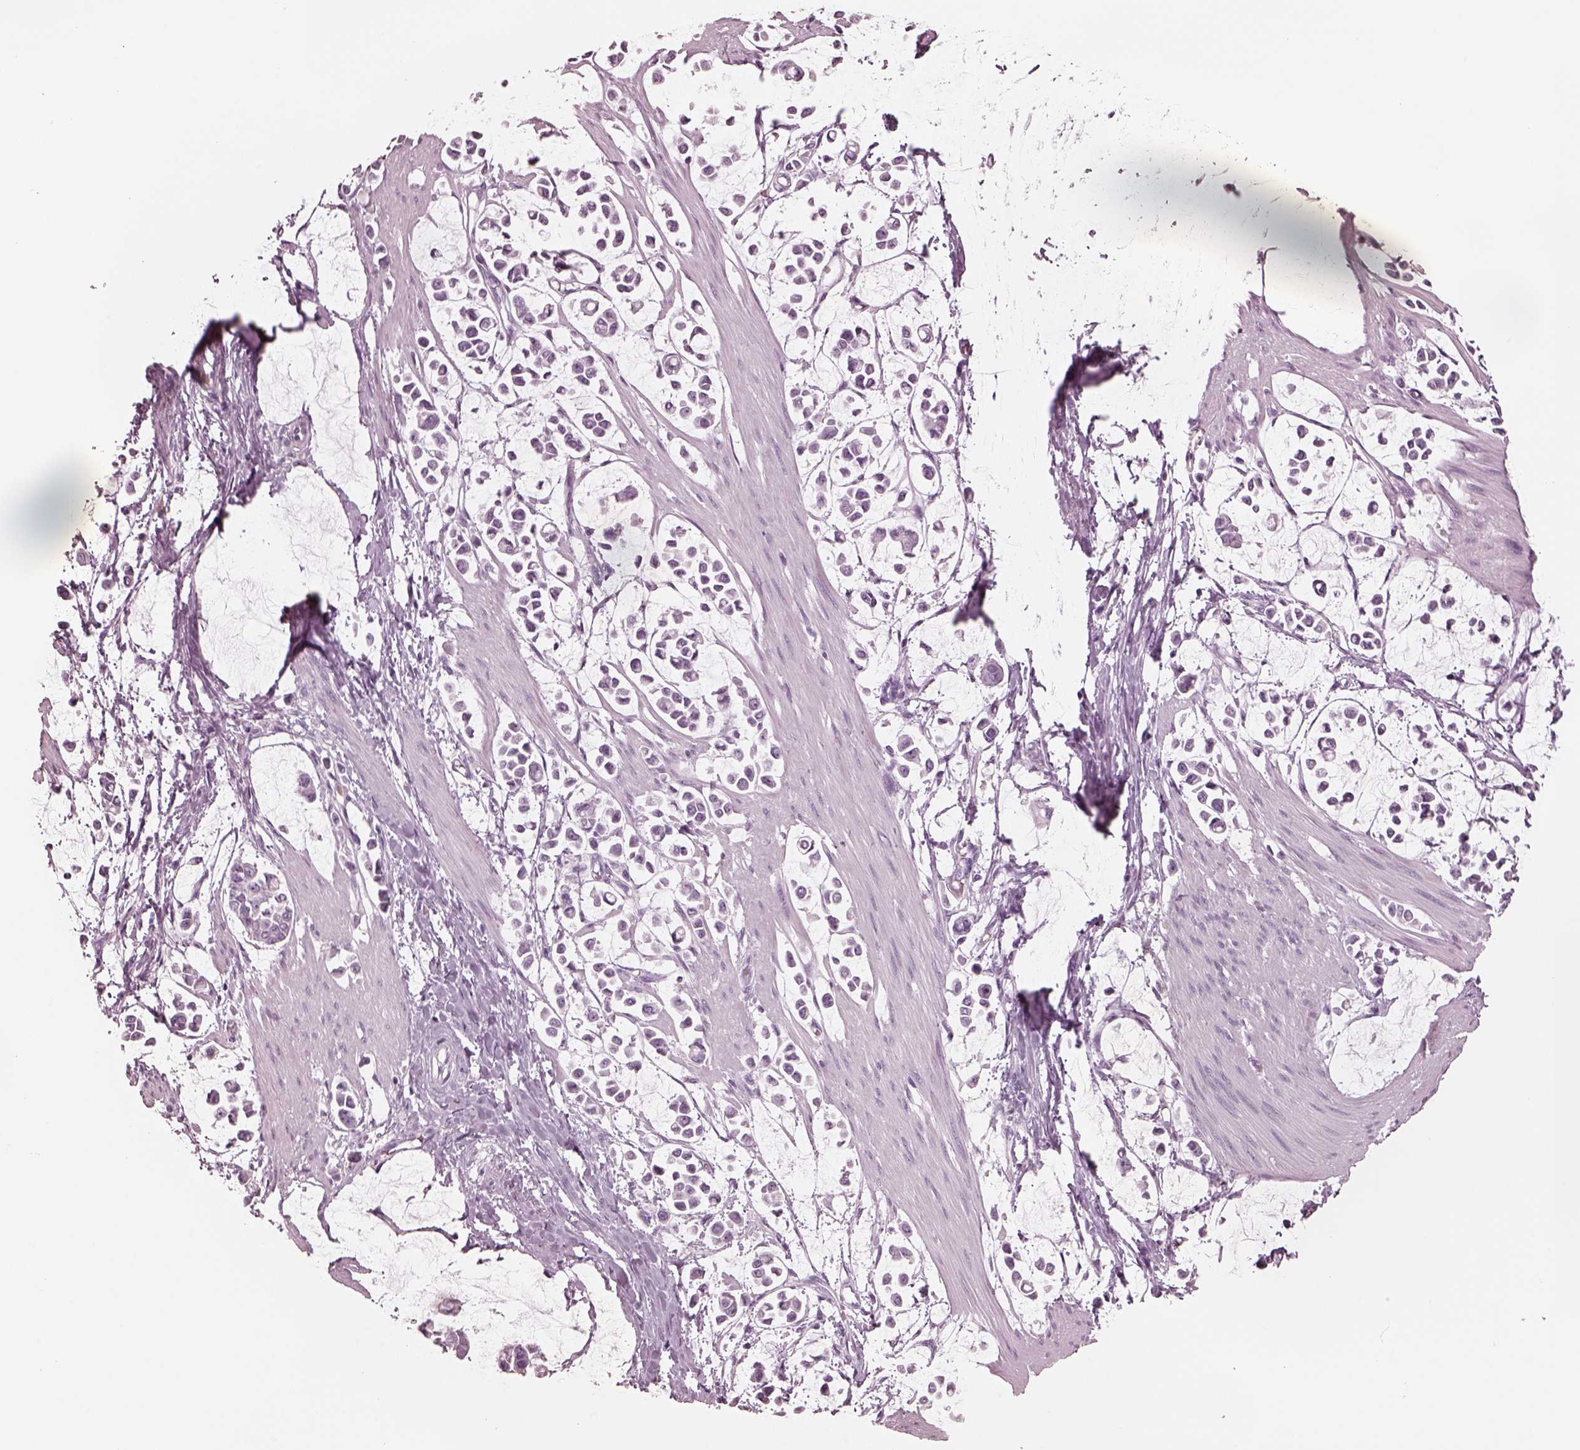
{"staining": {"intensity": "negative", "quantity": "none", "location": "none"}, "tissue": "stomach cancer", "cell_type": "Tumor cells", "image_type": "cancer", "snomed": [{"axis": "morphology", "description": "Adenocarcinoma, NOS"}, {"axis": "topography", "description": "Stomach"}], "caption": "DAB (3,3'-diaminobenzidine) immunohistochemical staining of stomach adenocarcinoma demonstrates no significant expression in tumor cells.", "gene": "CSH1", "patient": {"sex": "male", "age": 82}}